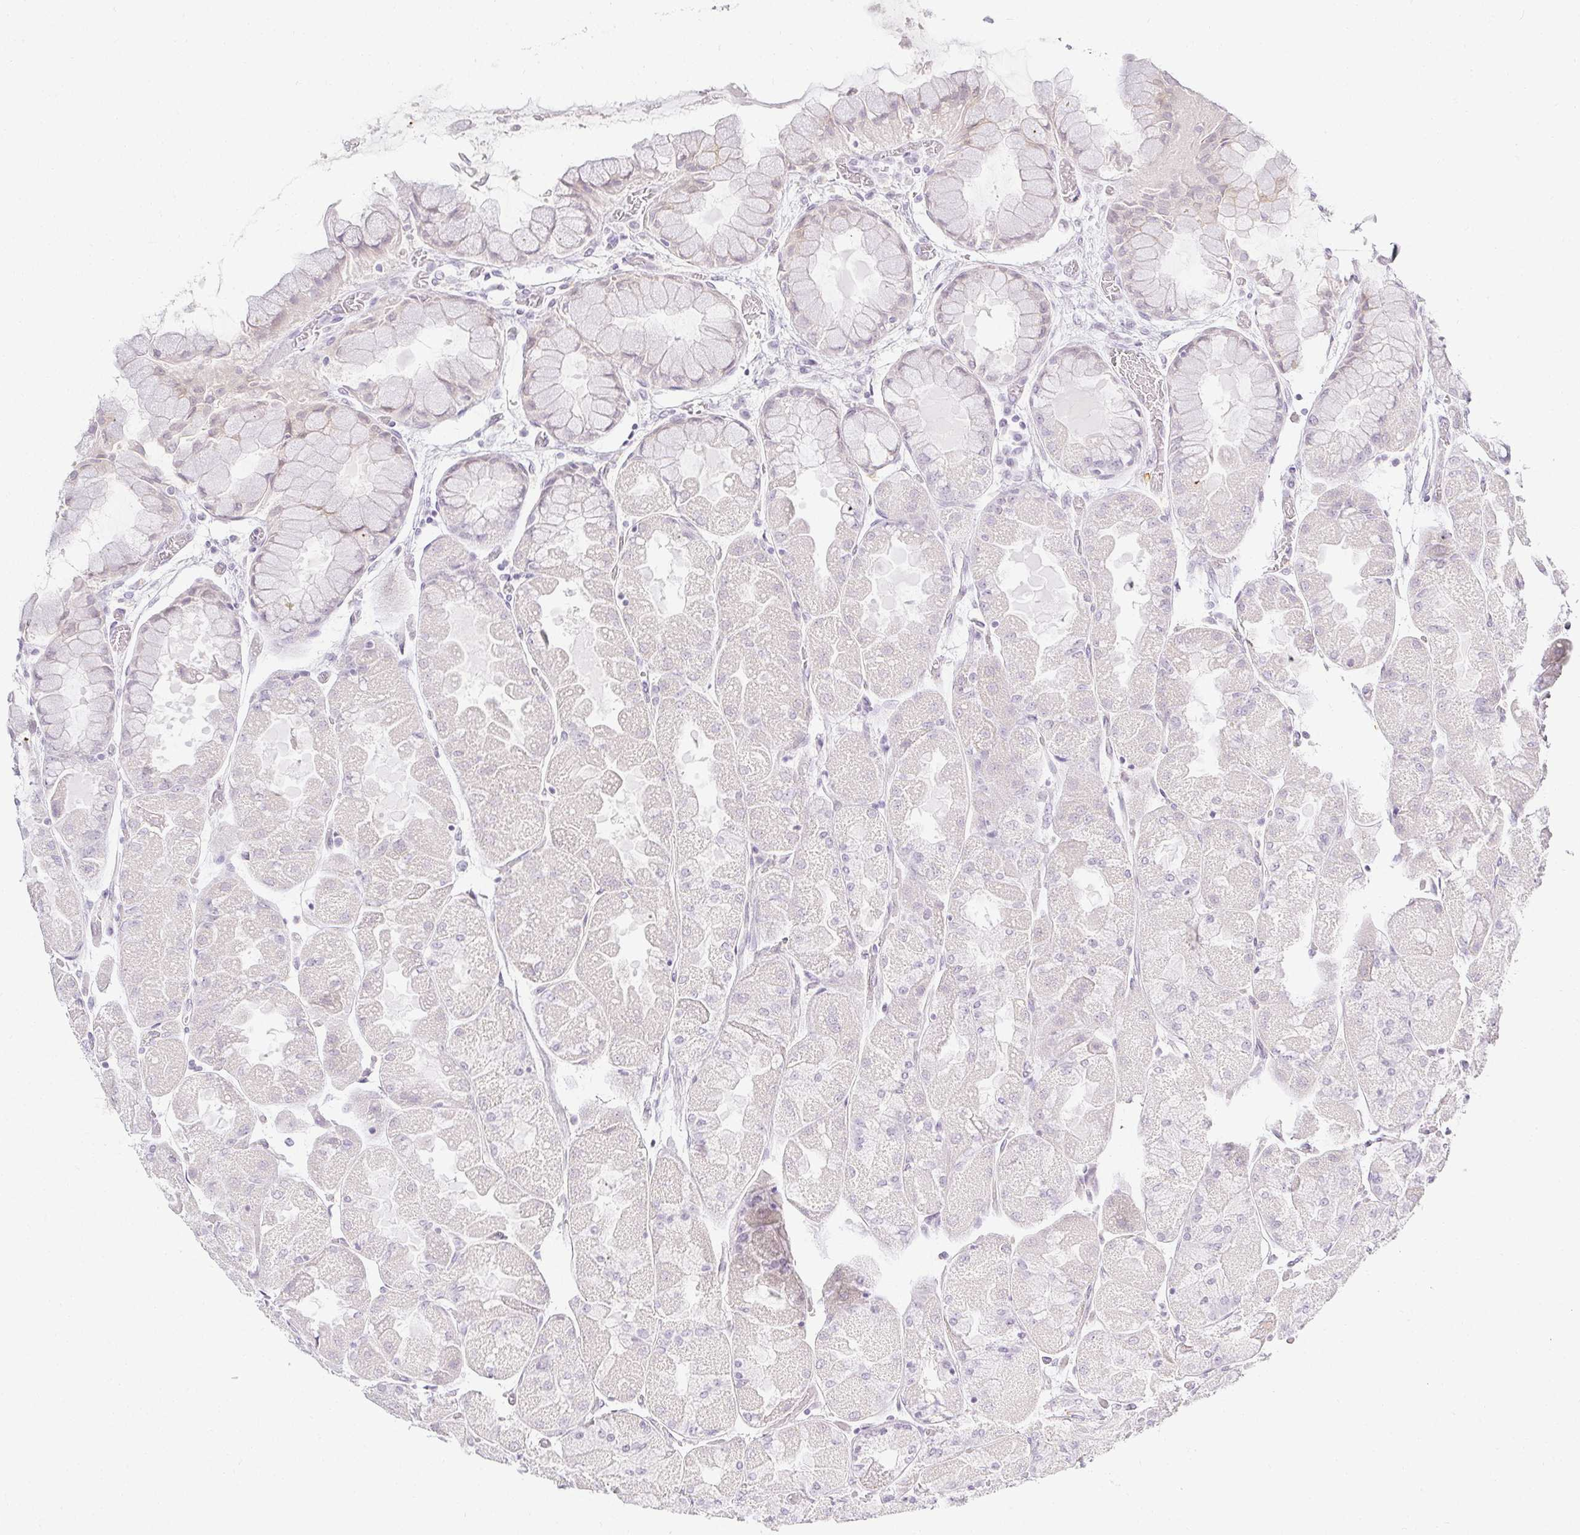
{"staining": {"intensity": "weak", "quantity": "<25%", "location": "cytoplasmic/membranous,nuclear"}, "tissue": "stomach", "cell_type": "Glandular cells", "image_type": "normal", "snomed": [{"axis": "morphology", "description": "Normal tissue, NOS"}, {"axis": "topography", "description": "Stomach"}], "caption": "IHC micrograph of unremarkable stomach: stomach stained with DAB exhibits no significant protein positivity in glandular cells. Brightfield microscopy of immunohistochemistry (IHC) stained with DAB (3,3'-diaminobenzidine) (brown) and hematoxylin (blue), captured at high magnification.", "gene": "ACAN", "patient": {"sex": "female", "age": 61}}